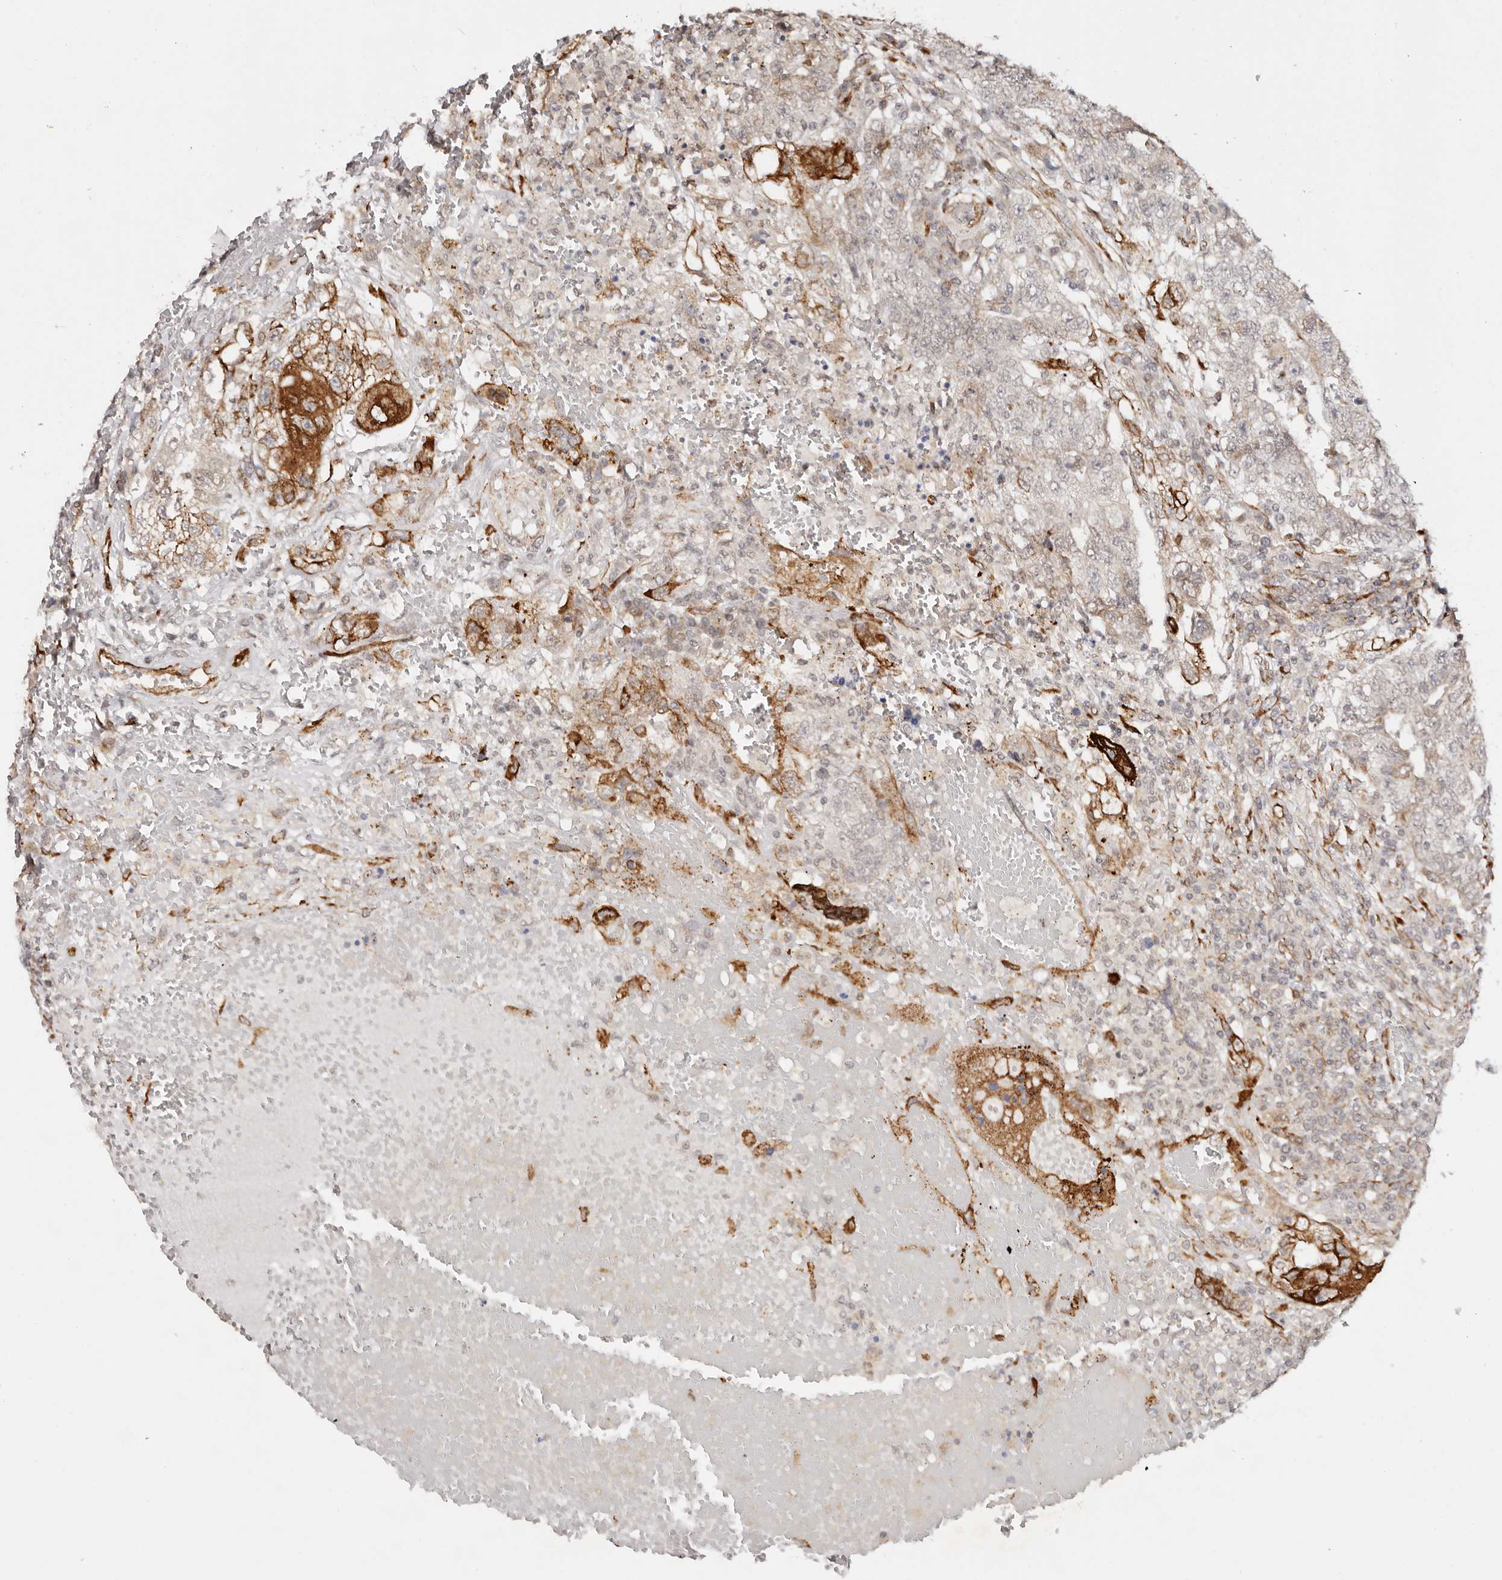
{"staining": {"intensity": "moderate", "quantity": "<25%", "location": "cytoplasmic/membranous"}, "tissue": "testis cancer", "cell_type": "Tumor cells", "image_type": "cancer", "snomed": [{"axis": "morphology", "description": "Carcinoma, Embryonal, NOS"}, {"axis": "topography", "description": "Testis"}], "caption": "DAB (3,3'-diaminobenzidine) immunohistochemical staining of embryonal carcinoma (testis) demonstrates moderate cytoplasmic/membranous protein expression in approximately <25% of tumor cells.", "gene": "BCL2L15", "patient": {"sex": "male", "age": 26}}